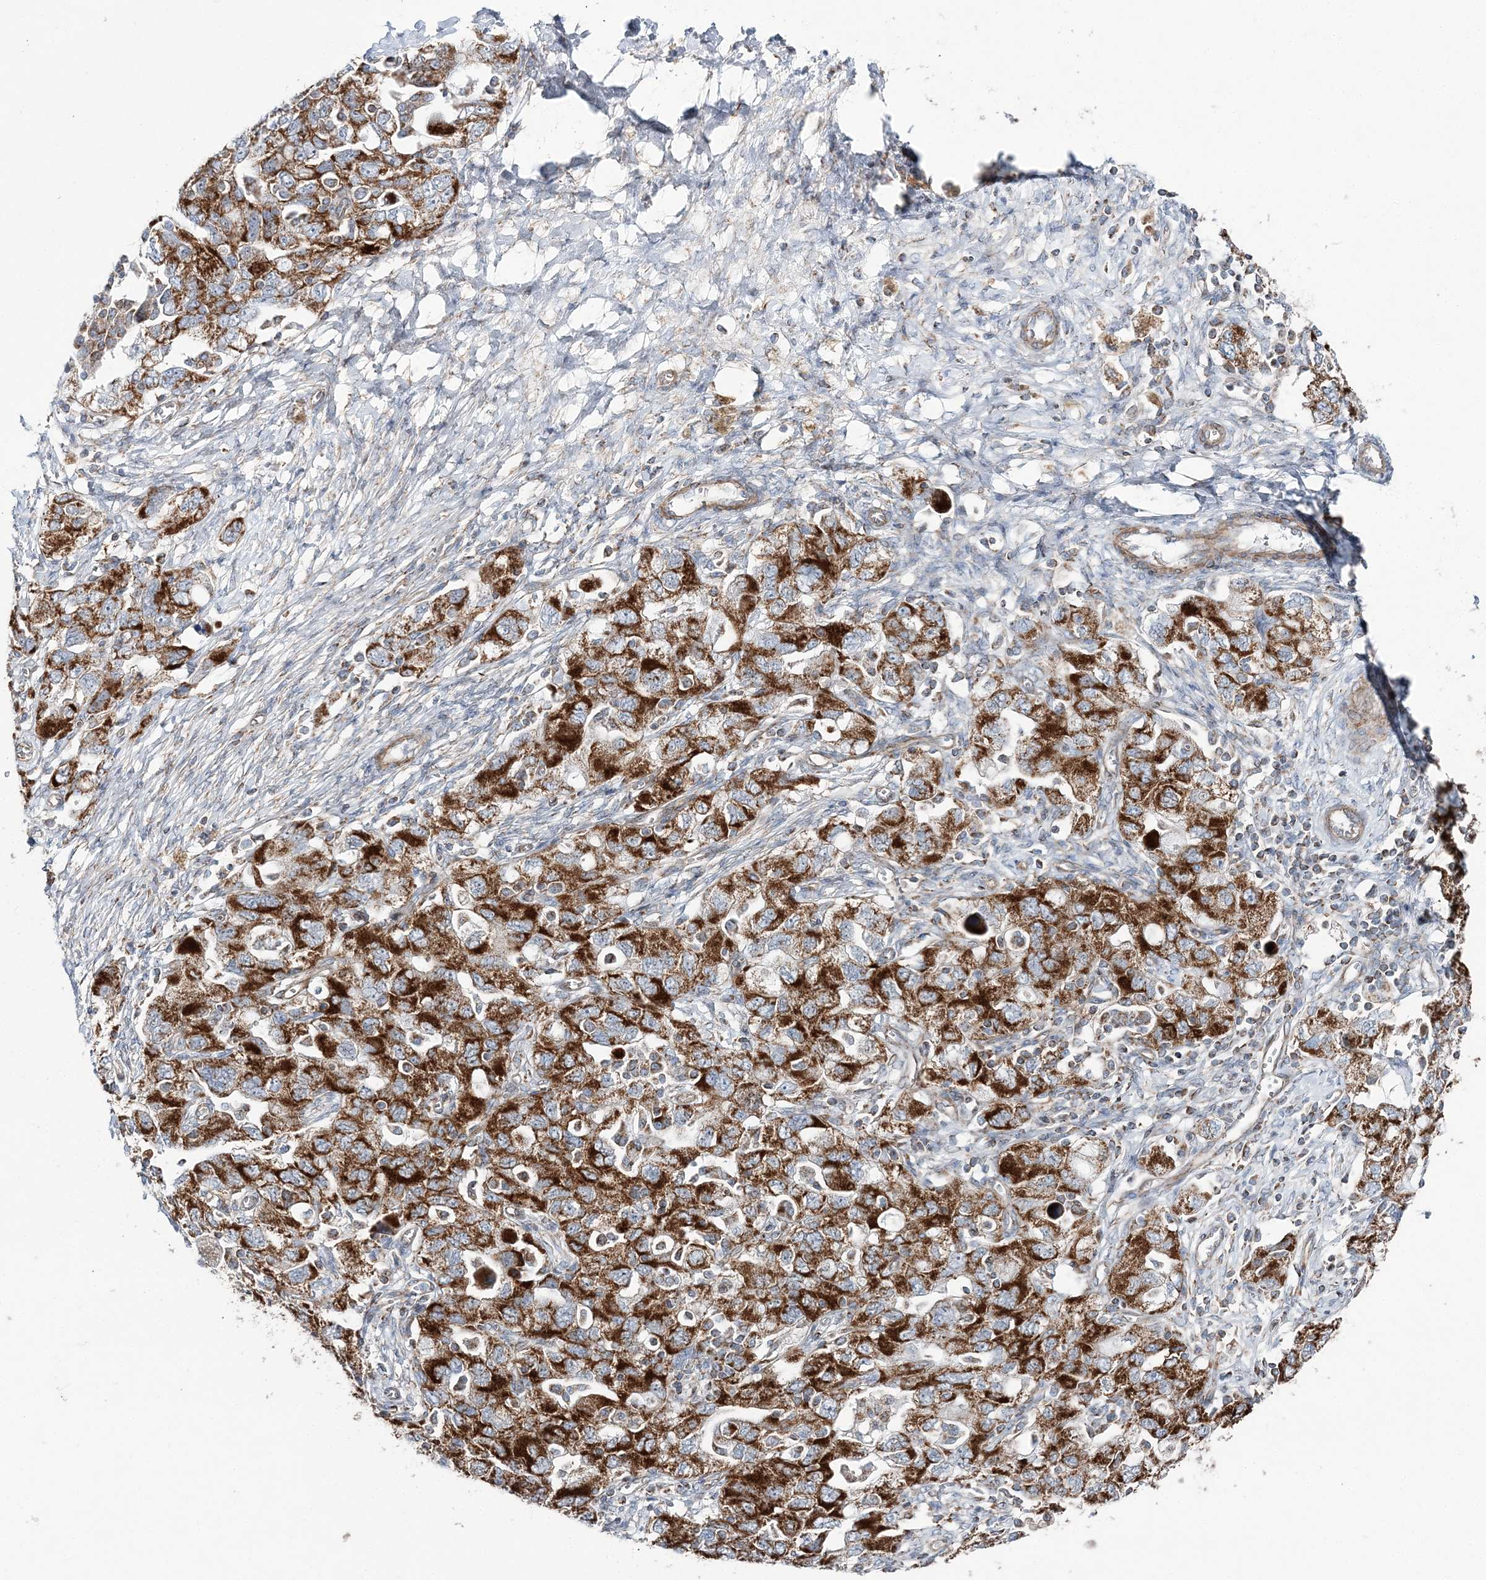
{"staining": {"intensity": "strong", "quantity": ">75%", "location": "cytoplasmic/membranous"}, "tissue": "ovarian cancer", "cell_type": "Tumor cells", "image_type": "cancer", "snomed": [{"axis": "morphology", "description": "Carcinoma, NOS"}, {"axis": "morphology", "description": "Cystadenocarcinoma, serous, NOS"}, {"axis": "topography", "description": "Ovary"}], "caption": "The photomicrograph exhibits a brown stain indicating the presence of a protein in the cytoplasmic/membranous of tumor cells in serous cystadenocarcinoma (ovarian). Using DAB (3,3'-diaminobenzidine) (brown) and hematoxylin (blue) stains, captured at high magnification using brightfield microscopy.", "gene": "OPA1", "patient": {"sex": "female", "age": 69}}